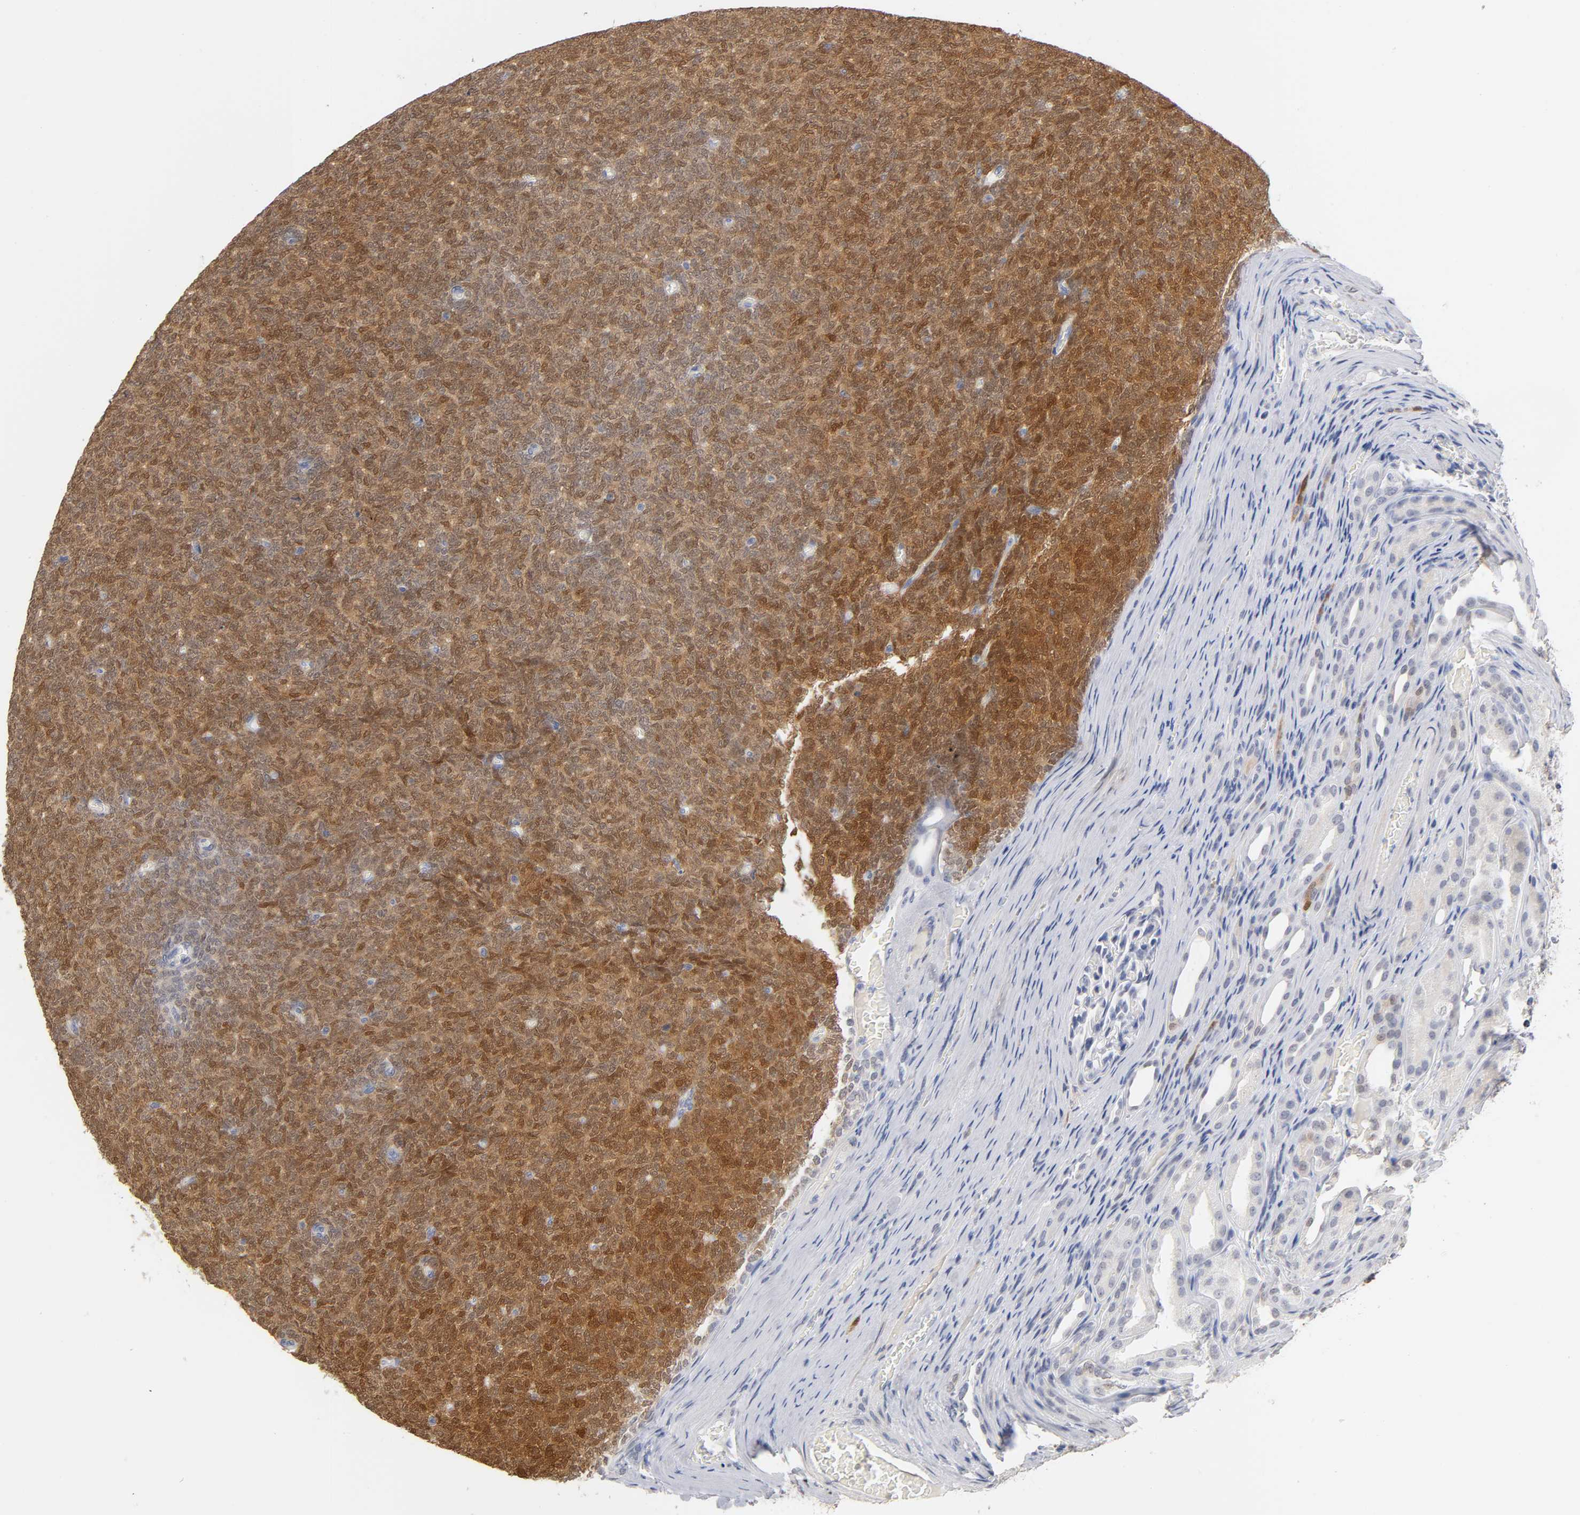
{"staining": {"intensity": "strong", "quantity": ">75%", "location": "cytoplasmic/membranous,nuclear"}, "tissue": "renal cancer", "cell_type": "Tumor cells", "image_type": "cancer", "snomed": [{"axis": "morphology", "description": "Neoplasm, malignant, NOS"}, {"axis": "topography", "description": "Kidney"}], "caption": "Protein staining of neoplasm (malignant) (renal) tissue demonstrates strong cytoplasmic/membranous and nuclear expression in about >75% of tumor cells.", "gene": "CRABP2", "patient": {"sex": "male", "age": 28}}